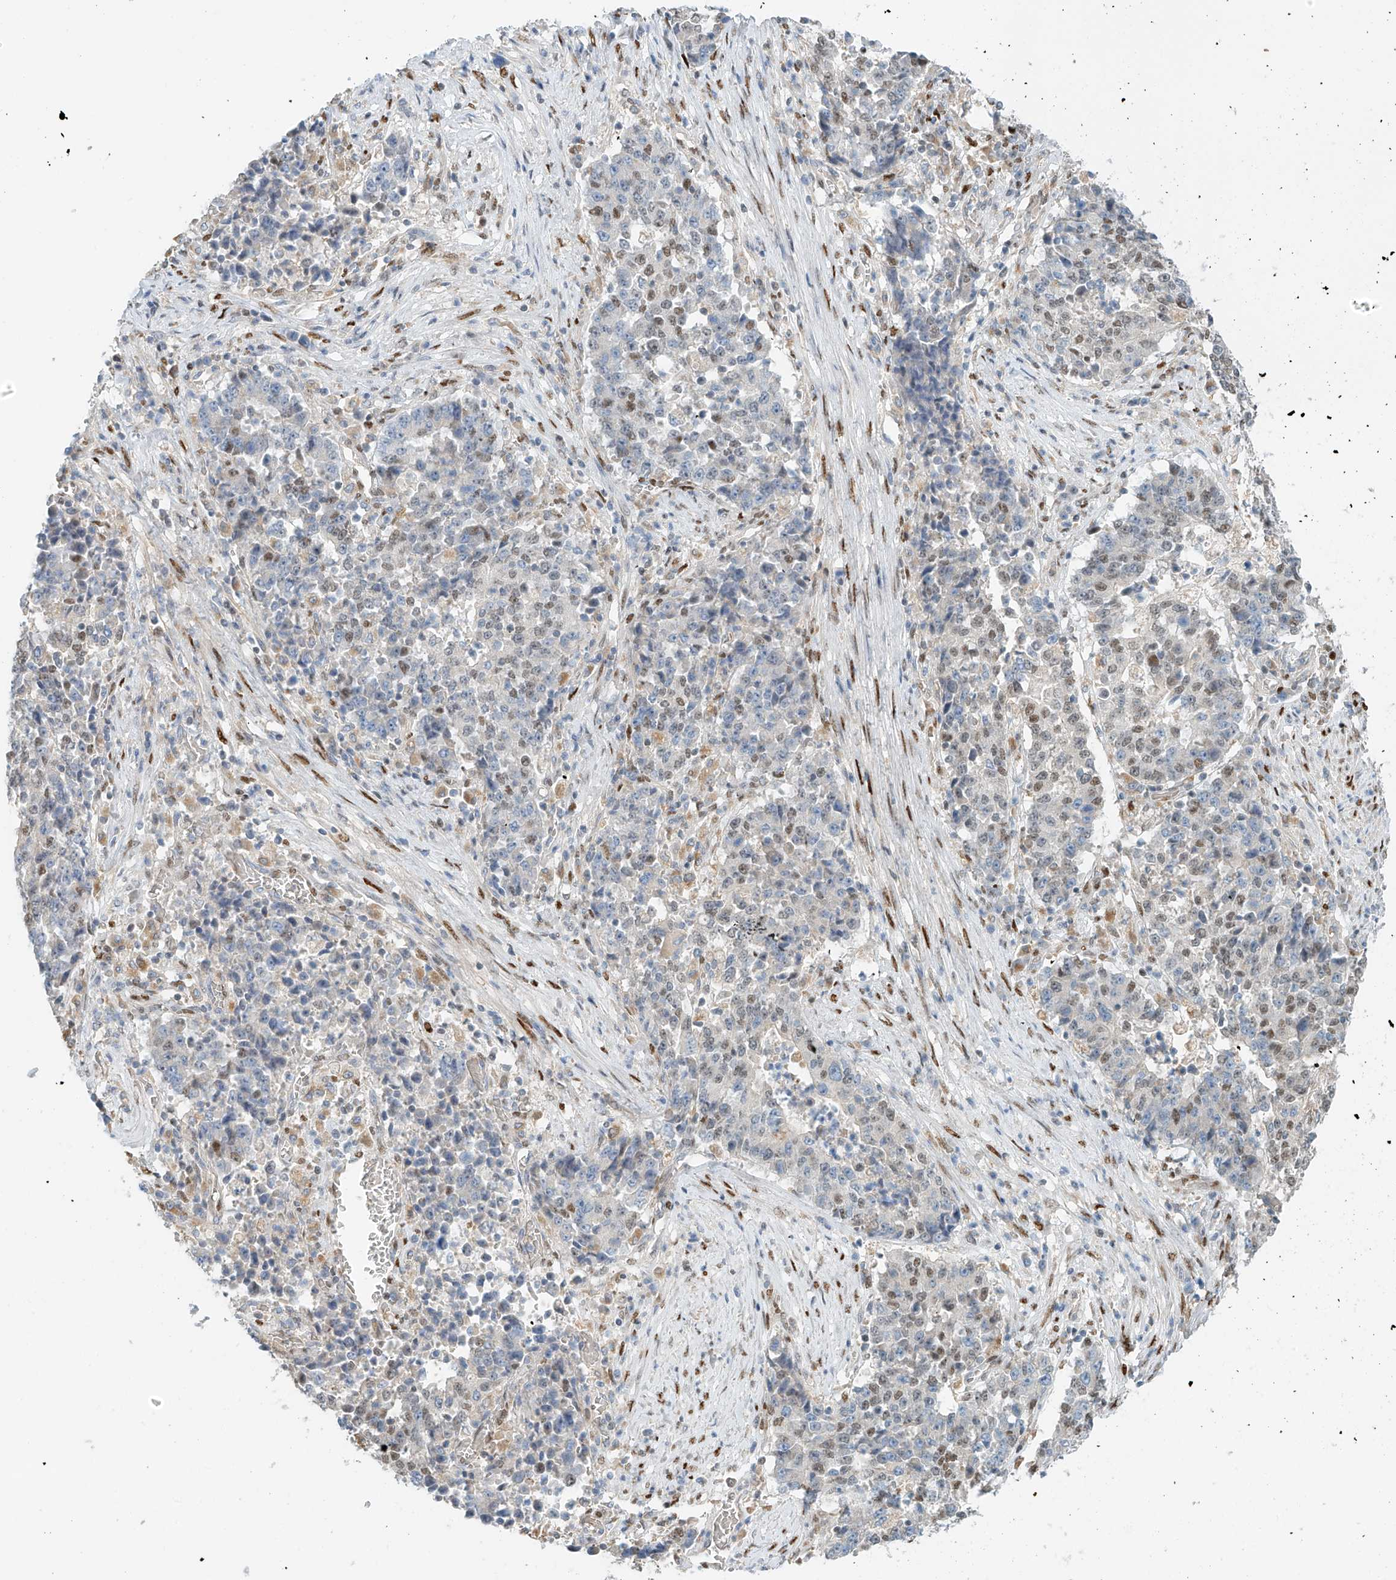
{"staining": {"intensity": "negative", "quantity": "none", "location": "none"}, "tissue": "stomach cancer", "cell_type": "Tumor cells", "image_type": "cancer", "snomed": [{"axis": "morphology", "description": "Adenocarcinoma, NOS"}, {"axis": "topography", "description": "Stomach"}], "caption": "This micrograph is of stomach cancer stained with immunohistochemistry (IHC) to label a protein in brown with the nuclei are counter-stained blue. There is no staining in tumor cells.", "gene": "ZNF514", "patient": {"sex": "male", "age": 59}}